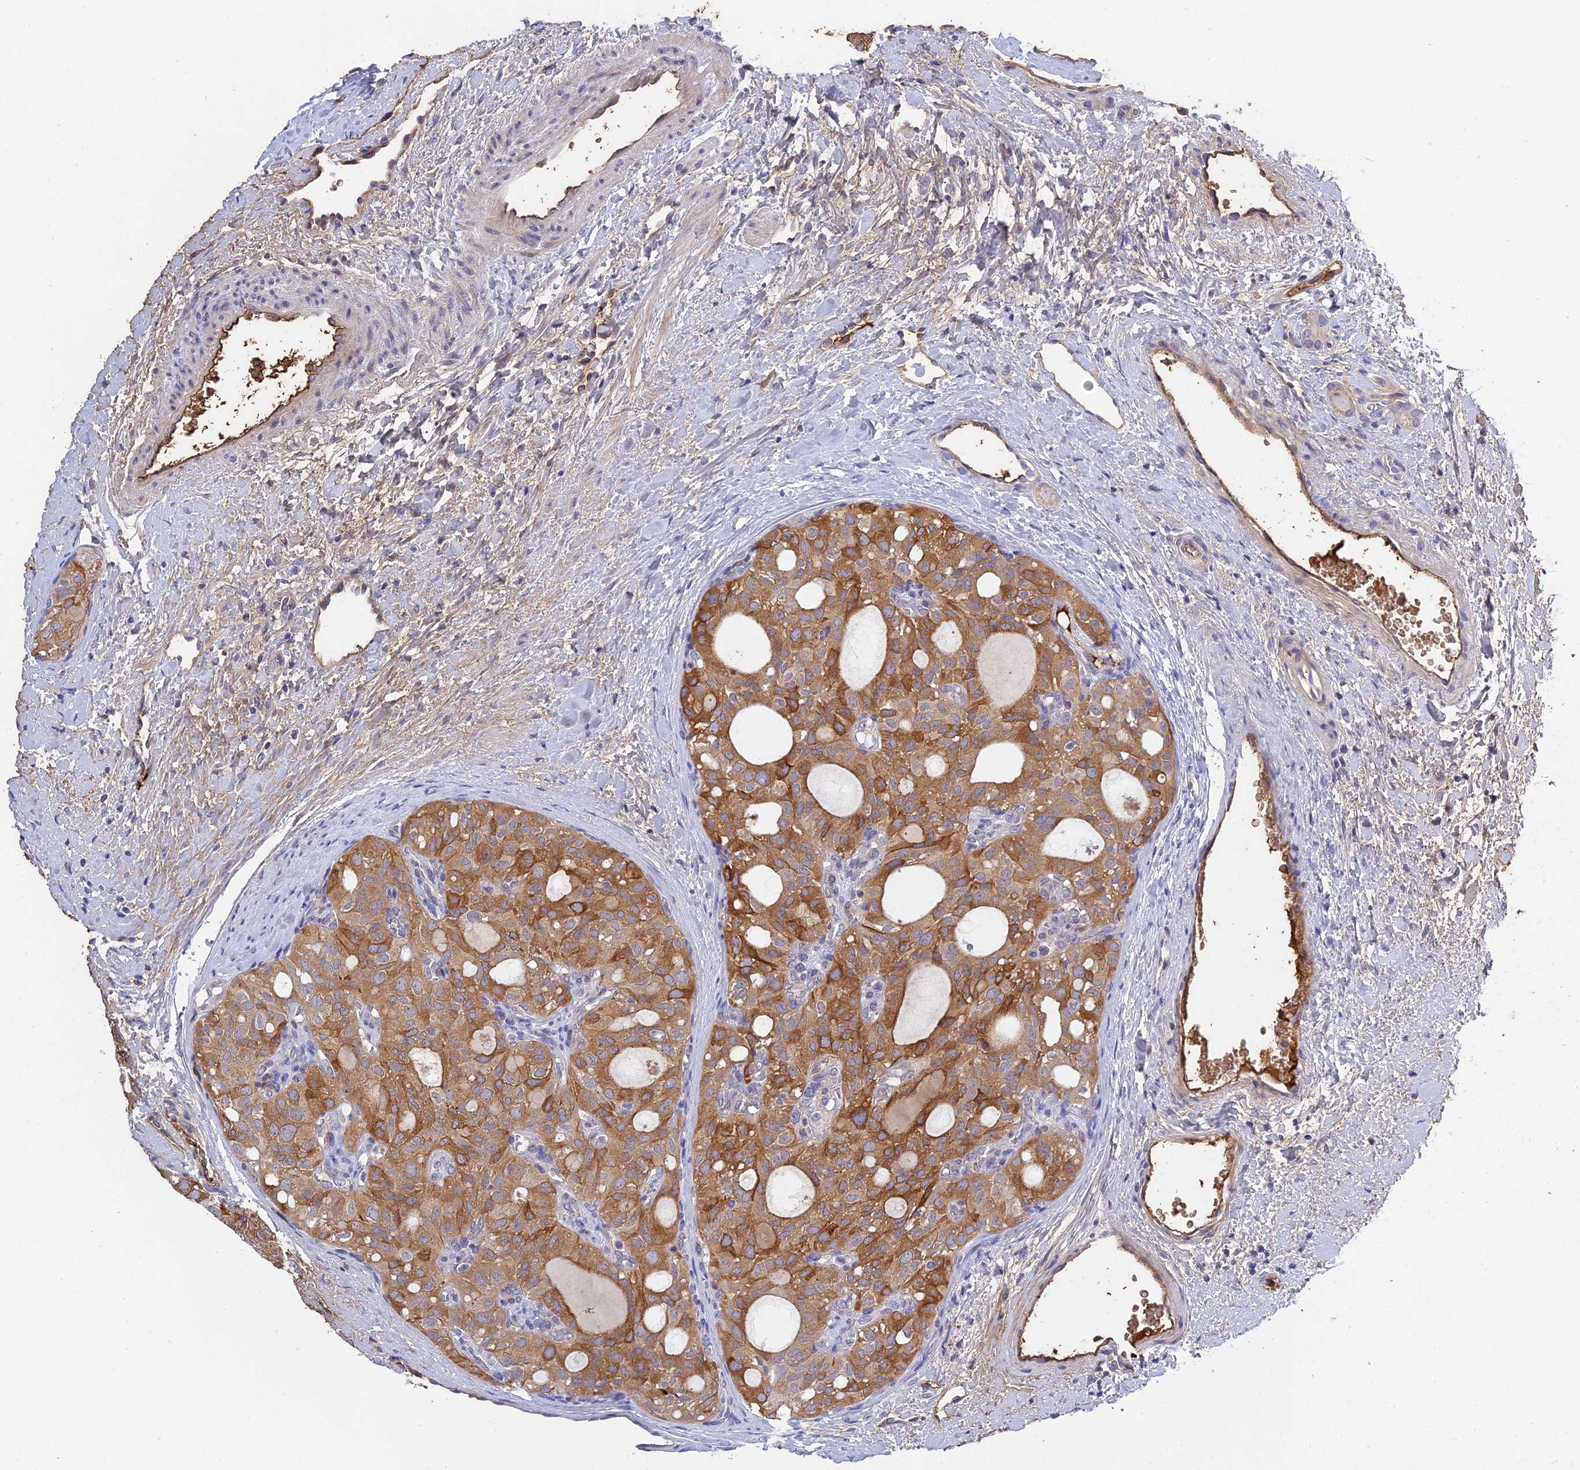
{"staining": {"intensity": "moderate", "quantity": ">75%", "location": "cytoplasmic/membranous"}, "tissue": "thyroid cancer", "cell_type": "Tumor cells", "image_type": "cancer", "snomed": [{"axis": "morphology", "description": "Follicular adenoma carcinoma, NOS"}, {"axis": "topography", "description": "Thyroid gland"}], "caption": "Immunohistochemistry (DAB (3,3'-diaminobenzidine)) staining of human follicular adenoma carcinoma (thyroid) demonstrates moderate cytoplasmic/membranous protein positivity in approximately >75% of tumor cells. (IHC, brightfield microscopy, high magnification).", "gene": "PZP", "patient": {"sex": "male", "age": 75}}